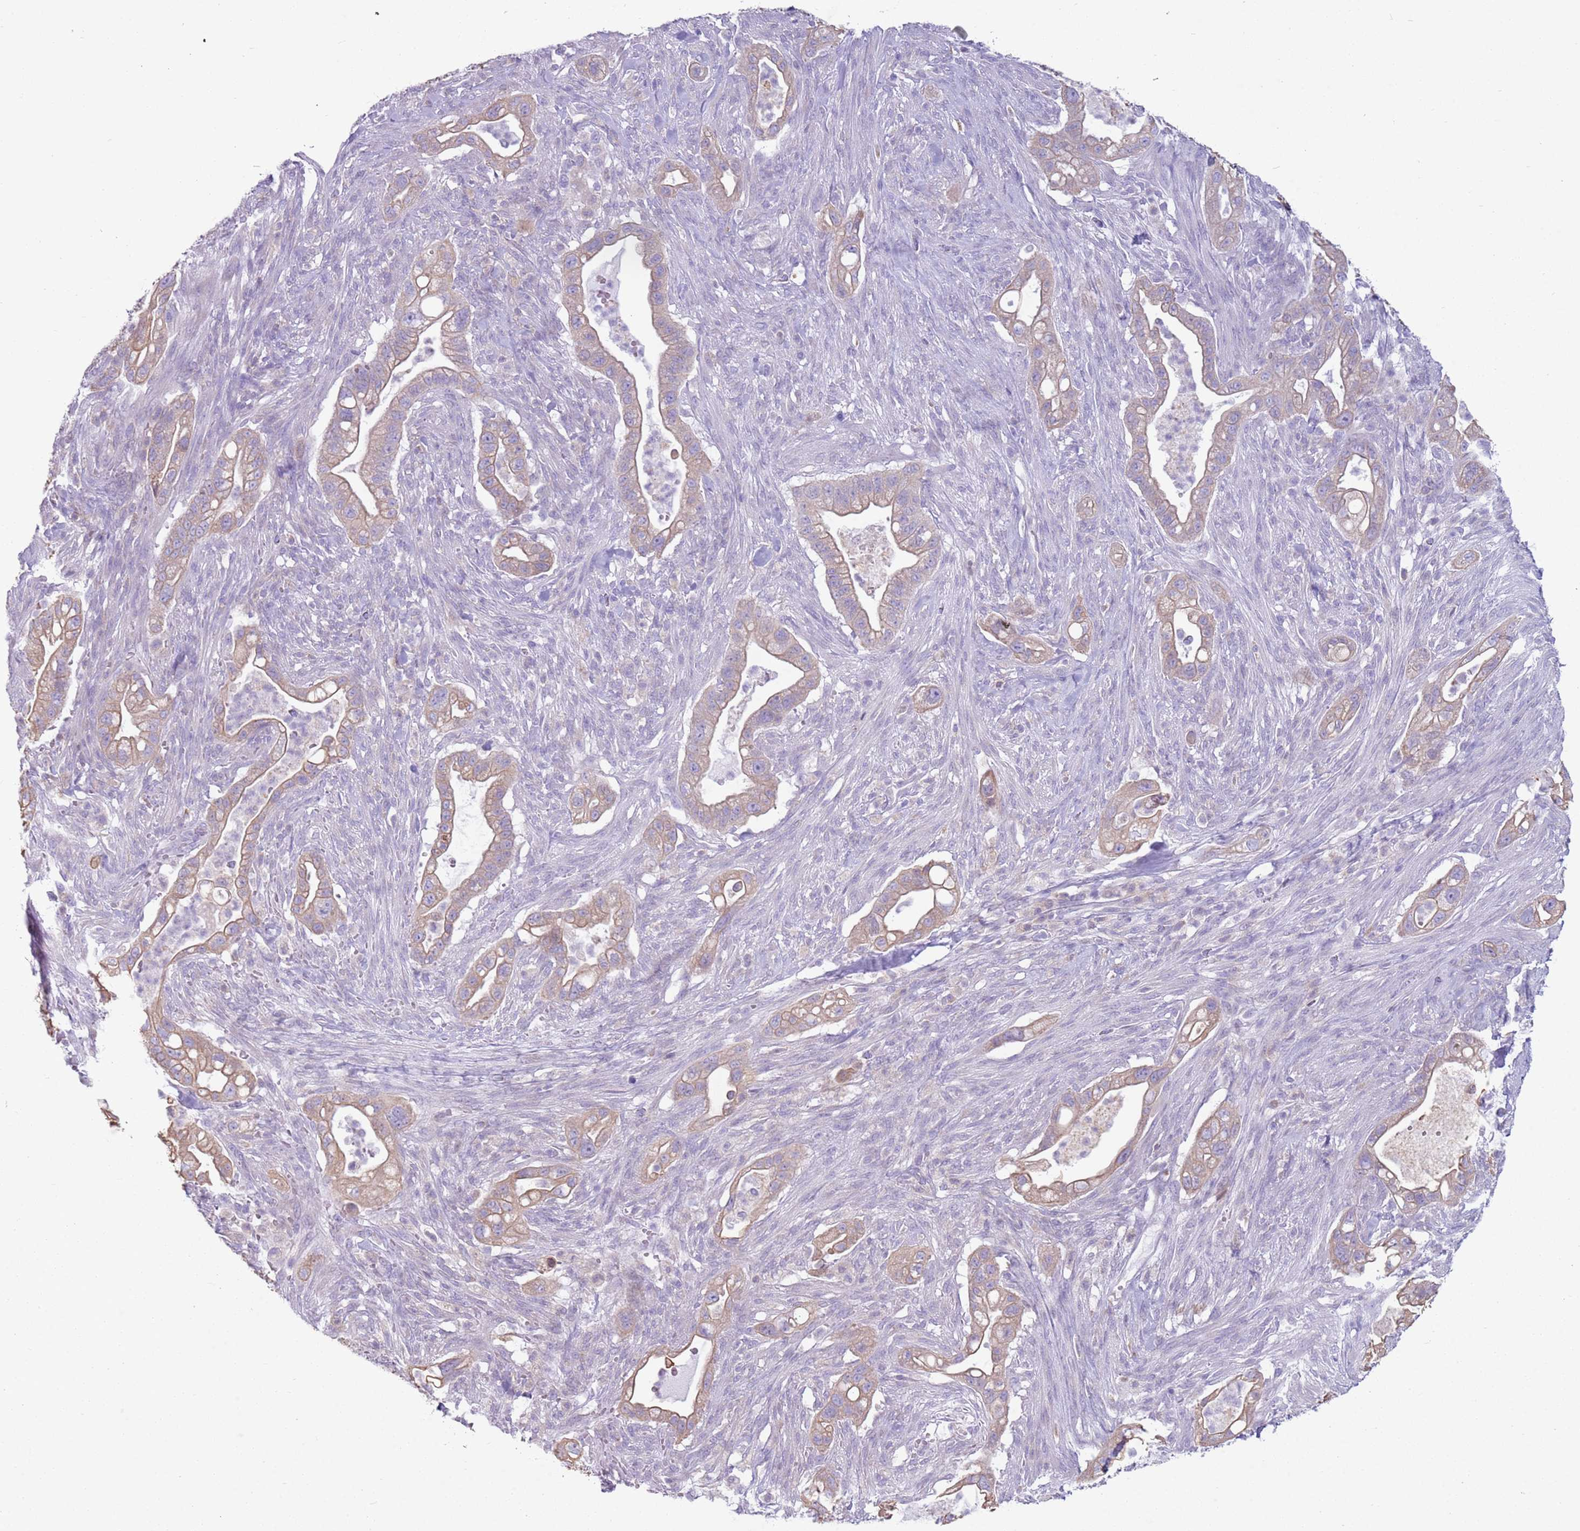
{"staining": {"intensity": "weak", "quantity": ">75%", "location": "cytoplasmic/membranous"}, "tissue": "pancreatic cancer", "cell_type": "Tumor cells", "image_type": "cancer", "snomed": [{"axis": "morphology", "description": "Adenocarcinoma, NOS"}, {"axis": "topography", "description": "Pancreas"}], "caption": "Human pancreatic cancer (adenocarcinoma) stained with a protein marker displays weak staining in tumor cells.", "gene": "OAF", "patient": {"sex": "male", "age": 44}}